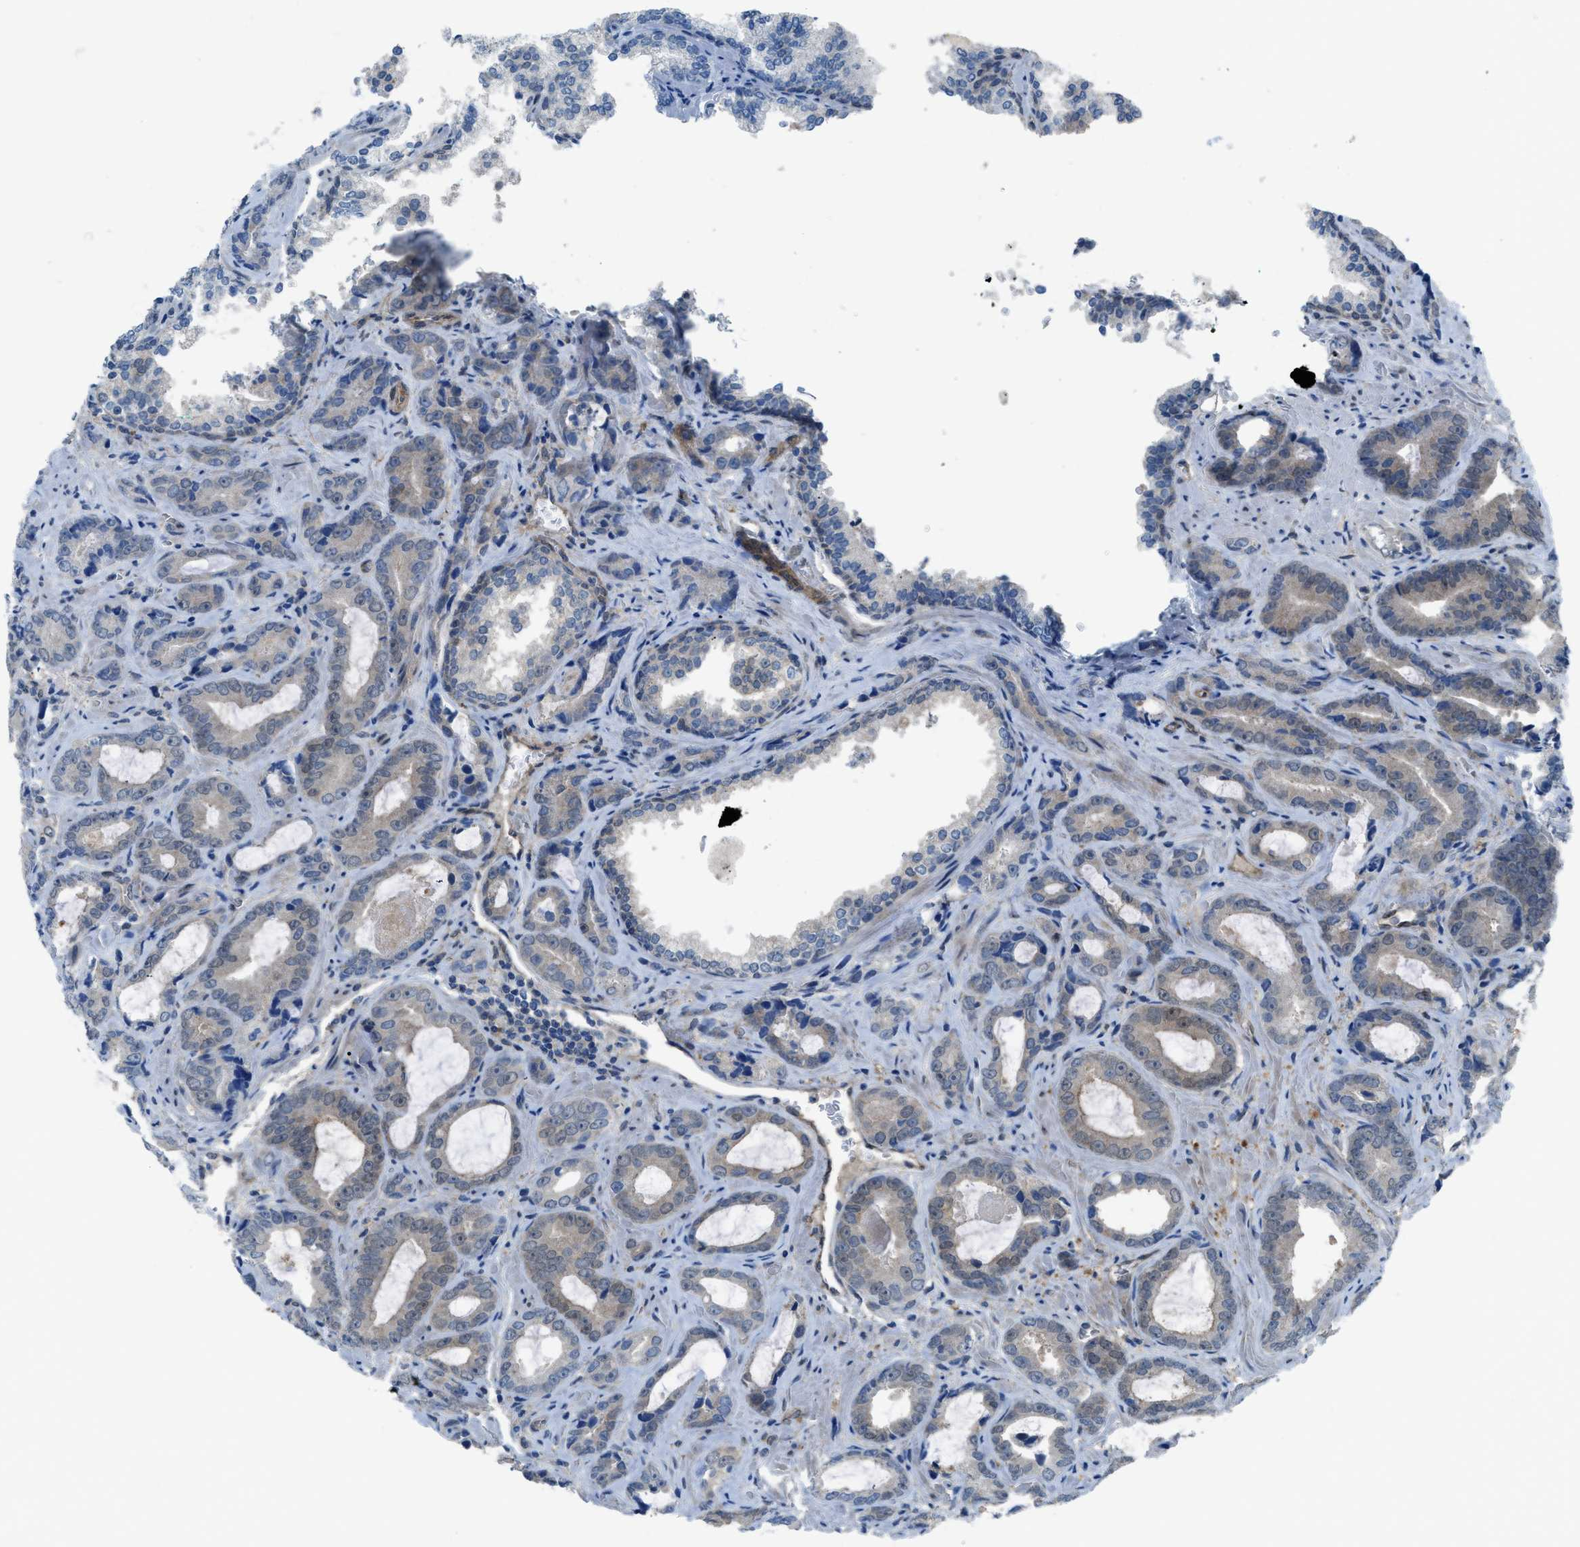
{"staining": {"intensity": "weak", "quantity": "<25%", "location": "cytoplasmic/membranous"}, "tissue": "prostate cancer", "cell_type": "Tumor cells", "image_type": "cancer", "snomed": [{"axis": "morphology", "description": "Adenocarcinoma, Low grade"}, {"axis": "topography", "description": "Prostate"}], "caption": "A high-resolution micrograph shows immunohistochemistry staining of prostate adenocarcinoma (low-grade), which demonstrates no significant staining in tumor cells.", "gene": "PRKN", "patient": {"sex": "male", "age": 60}}